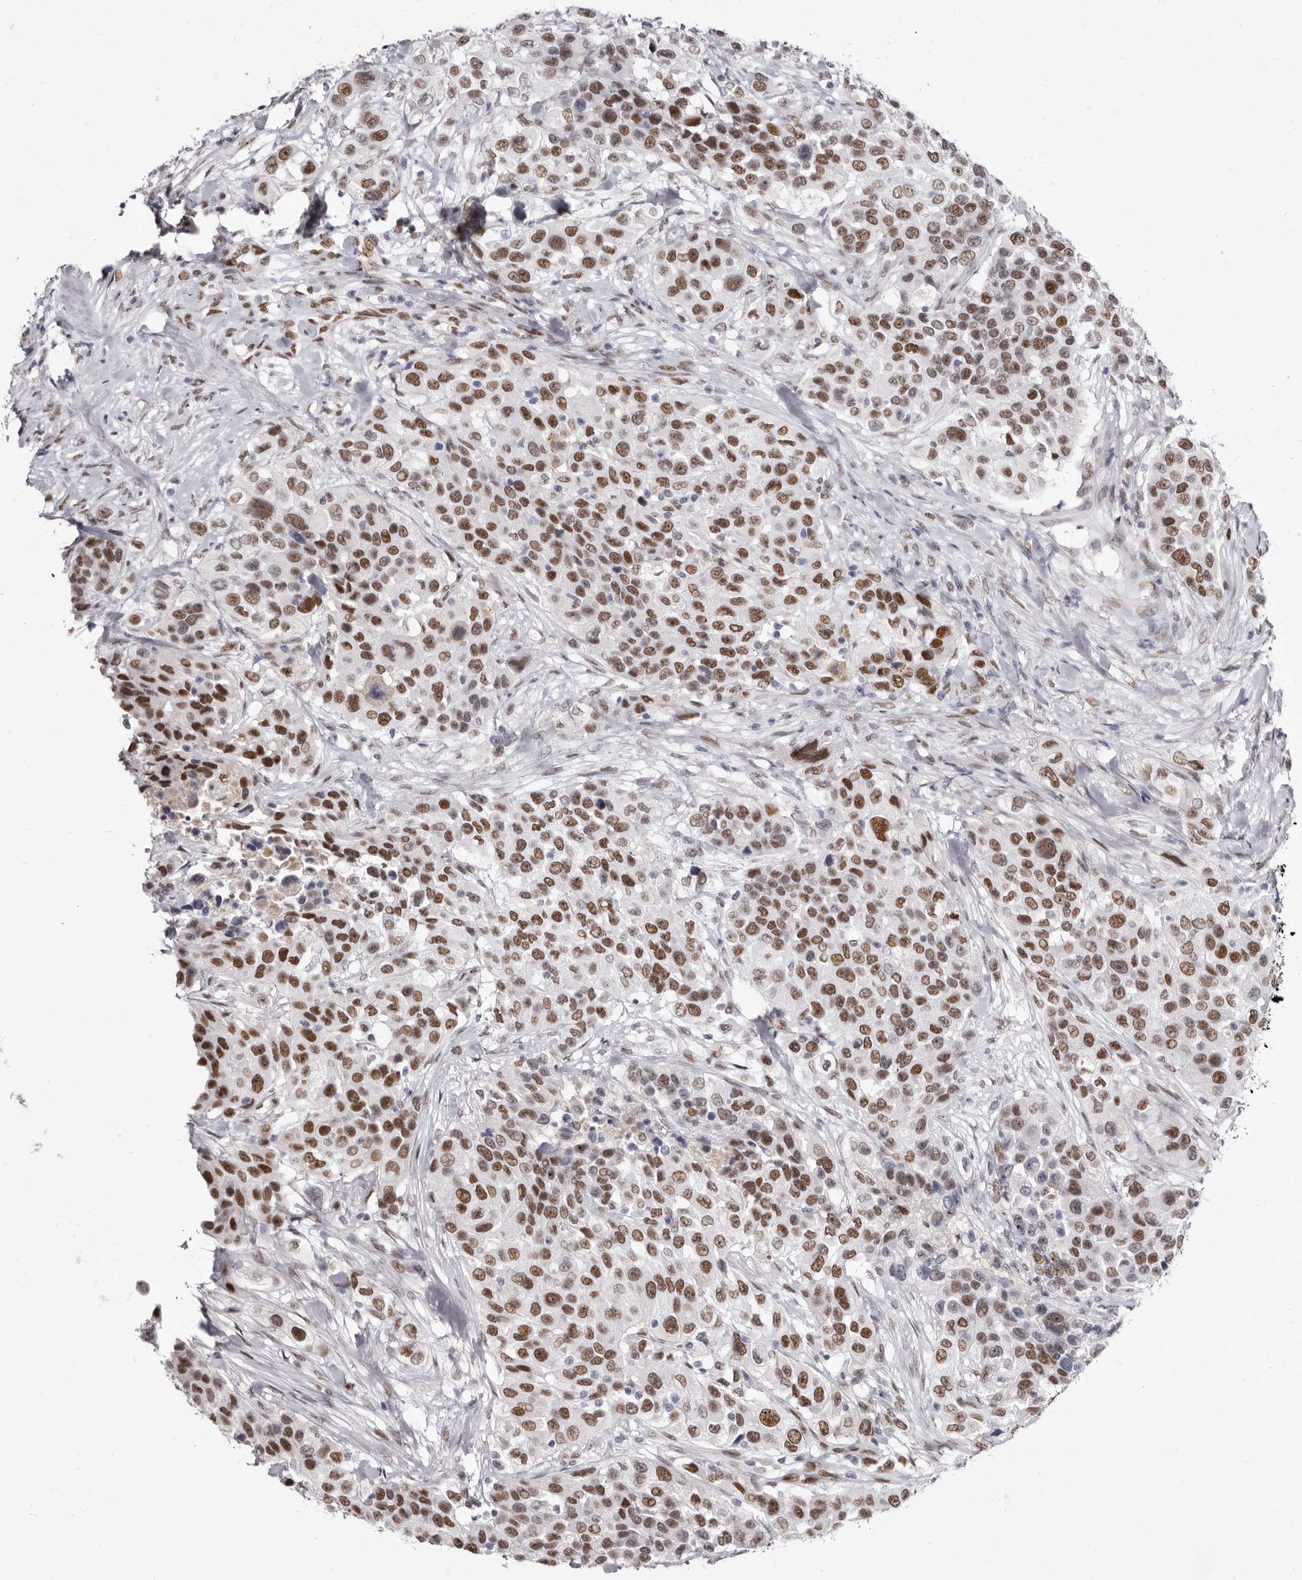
{"staining": {"intensity": "strong", "quantity": ">75%", "location": "nuclear"}, "tissue": "urothelial cancer", "cell_type": "Tumor cells", "image_type": "cancer", "snomed": [{"axis": "morphology", "description": "Urothelial carcinoma, High grade"}, {"axis": "topography", "description": "Urinary bladder"}], "caption": "Protein expression analysis of urothelial cancer exhibits strong nuclear expression in about >75% of tumor cells.", "gene": "ZNF326", "patient": {"sex": "female", "age": 80}}